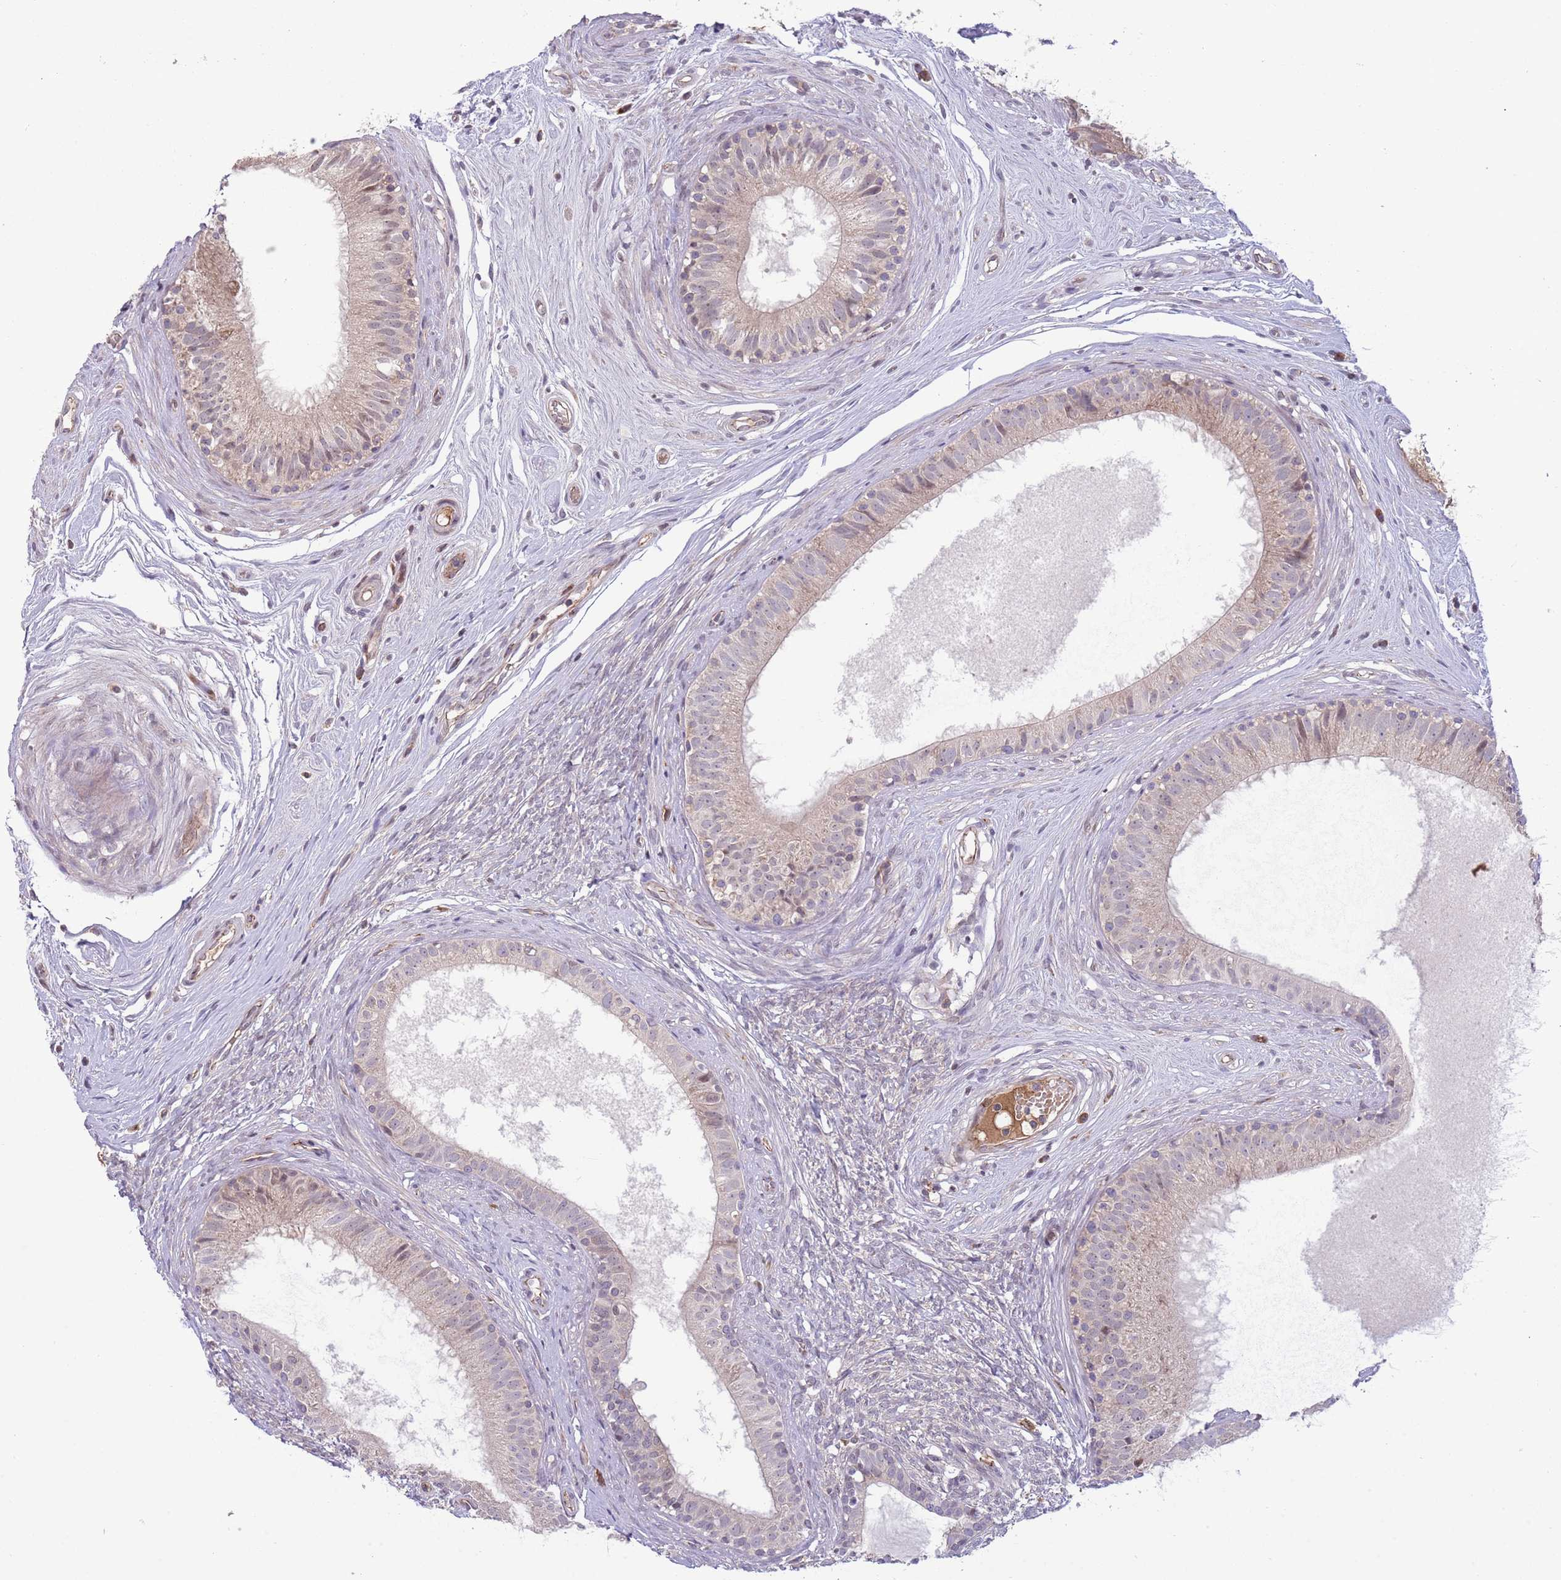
{"staining": {"intensity": "weak", "quantity": "<25%", "location": "nuclear"}, "tissue": "epididymis", "cell_type": "Glandular cells", "image_type": "normal", "snomed": [{"axis": "morphology", "description": "Normal tissue, NOS"}, {"axis": "topography", "description": "Epididymis"}], "caption": "Immunohistochemistry (IHC) photomicrograph of benign epididymis stained for a protein (brown), which displays no positivity in glandular cells. (Stains: DAB immunohistochemistry (IHC) with hematoxylin counter stain, Microscopy: brightfield microscopy at high magnification).", "gene": "DPP10", "patient": {"sex": "male", "age": 74}}